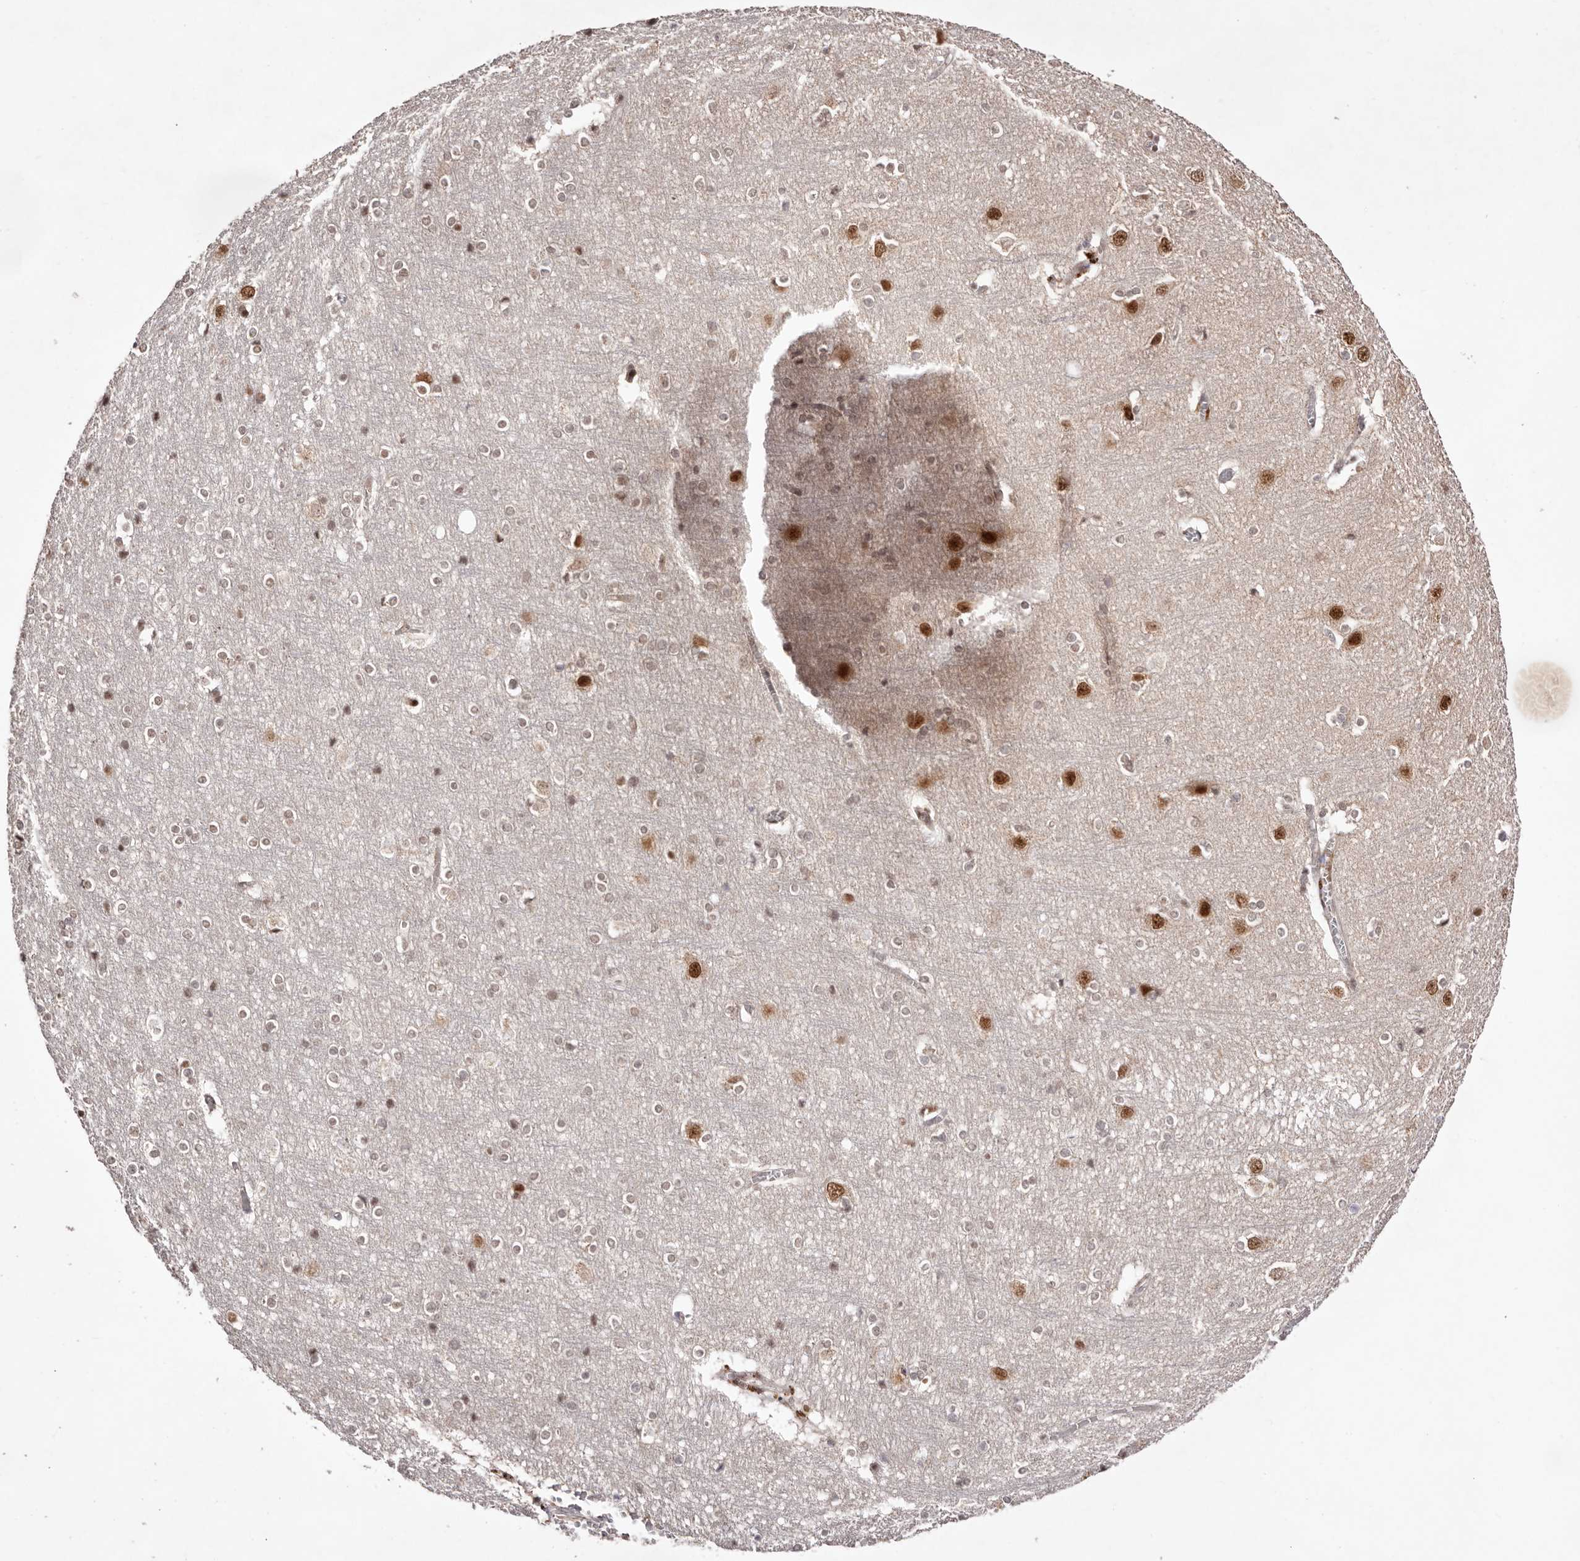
{"staining": {"intensity": "weak", "quantity": ">75%", "location": "cytoplasmic/membranous,nuclear"}, "tissue": "cerebral cortex", "cell_type": "Endothelial cells", "image_type": "normal", "snomed": [{"axis": "morphology", "description": "Normal tissue, NOS"}, {"axis": "topography", "description": "Cerebral cortex"}], "caption": "Approximately >75% of endothelial cells in benign human cerebral cortex reveal weak cytoplasmic/membranous,nuclear protein staining as visualized by brown immunohistochemical staining.", "gene": "EGR3", "patient": {"sex": "male", "age": 54}}